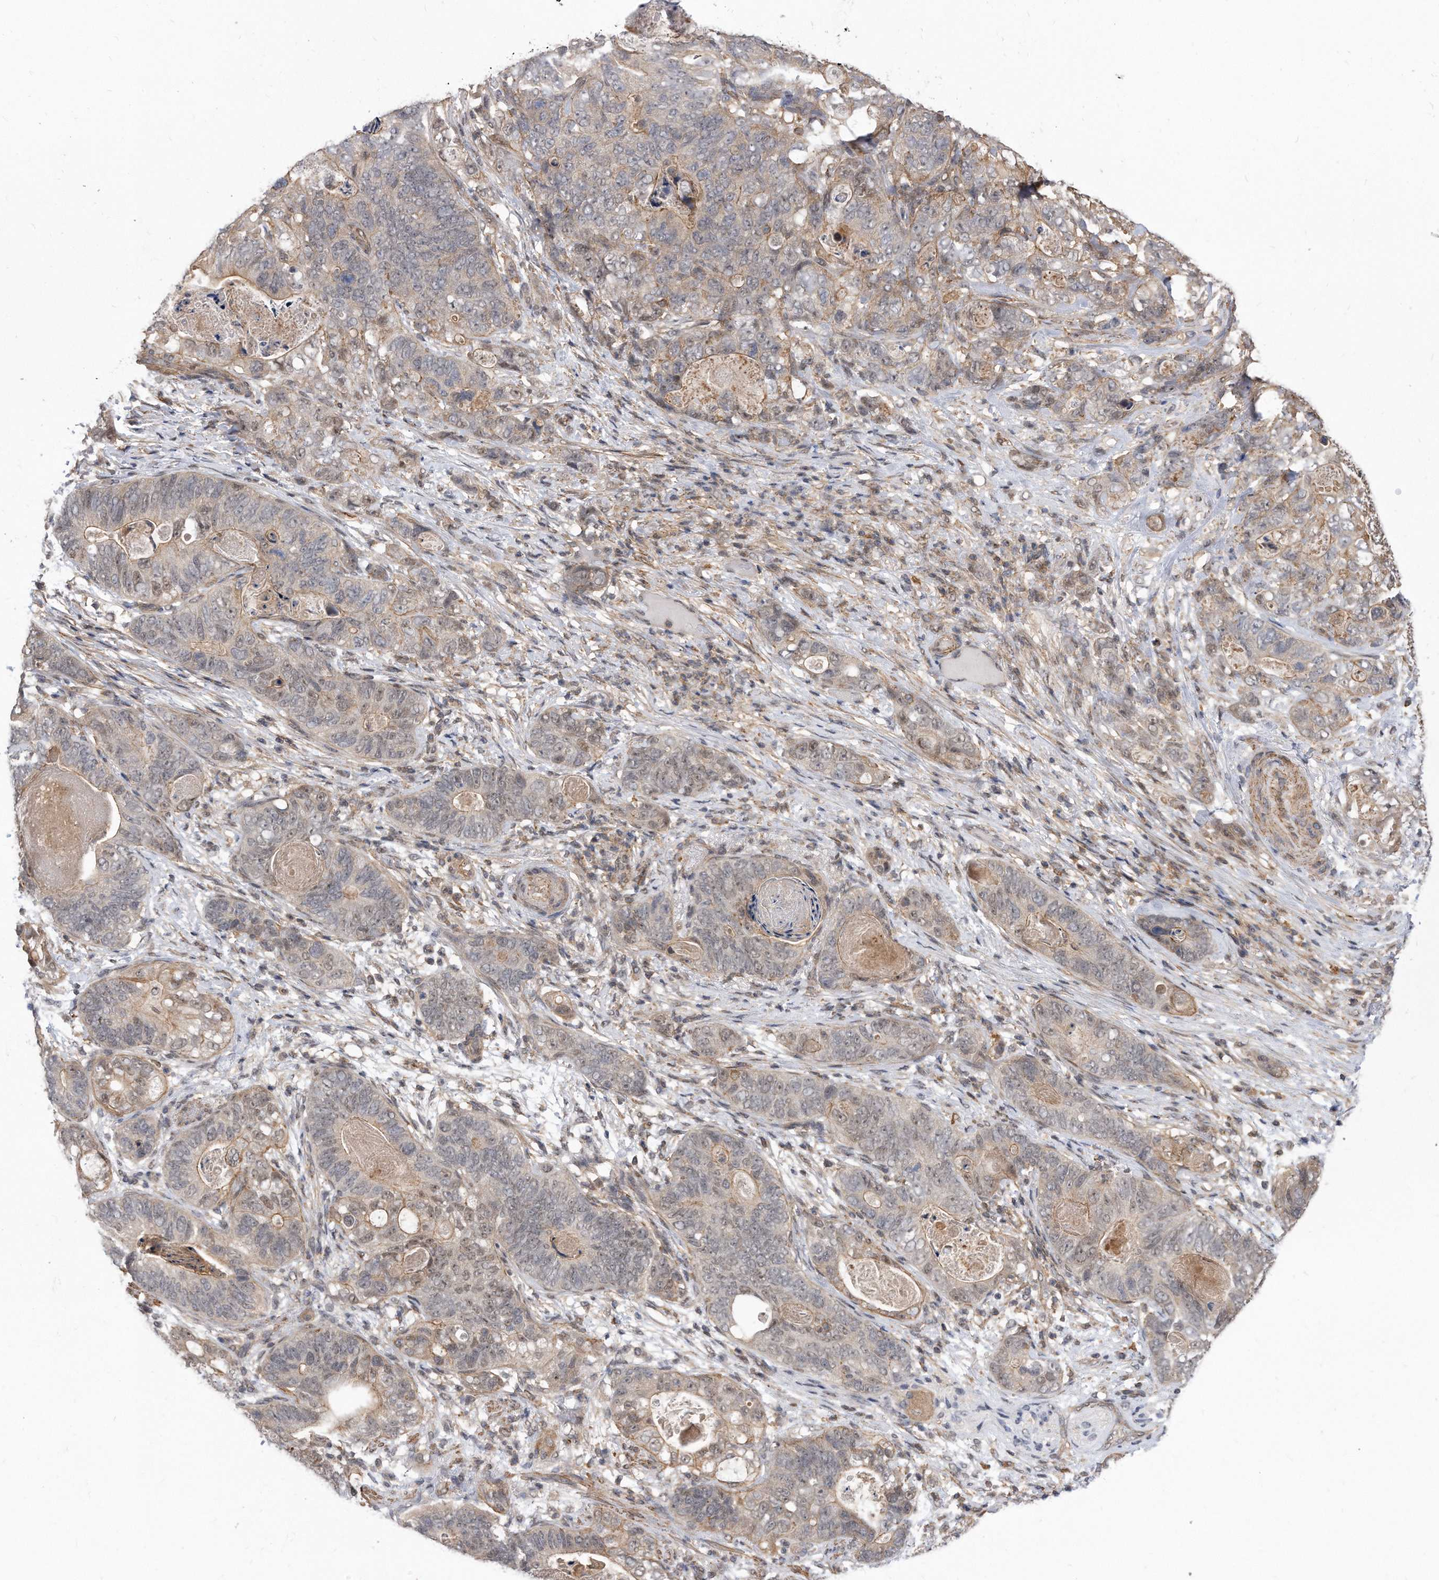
{"staining": {"intensity": "weak", "quantity": "25%-75%", "location": "cytoplasmic/membranous"}, "tissue": "stomach cancer", "cell_type": "Tumor cells", "image_type": "cancer", "snomed": [{"axis": "morphology", "description": "Normal tissue, NOS"}, {"axis": "morphology", "description": "Adenocarcinoma, NOS"}, {"axis": "topography", "description": "Stomach"}], "caption": "The histopathology image displays immunohistochemical staining of stomach cancer (adenocarcinoma). There is weak cytoplasmic/membranous staining is present in approximately 25%-75% of tumor cells. The staining is performed using DAB brown chromogen to label protein expression. The nuclei are counter-stained blue using hematoxylin.", "gene": "TCP1", "patient": {"sex": "female", "age": 89}}